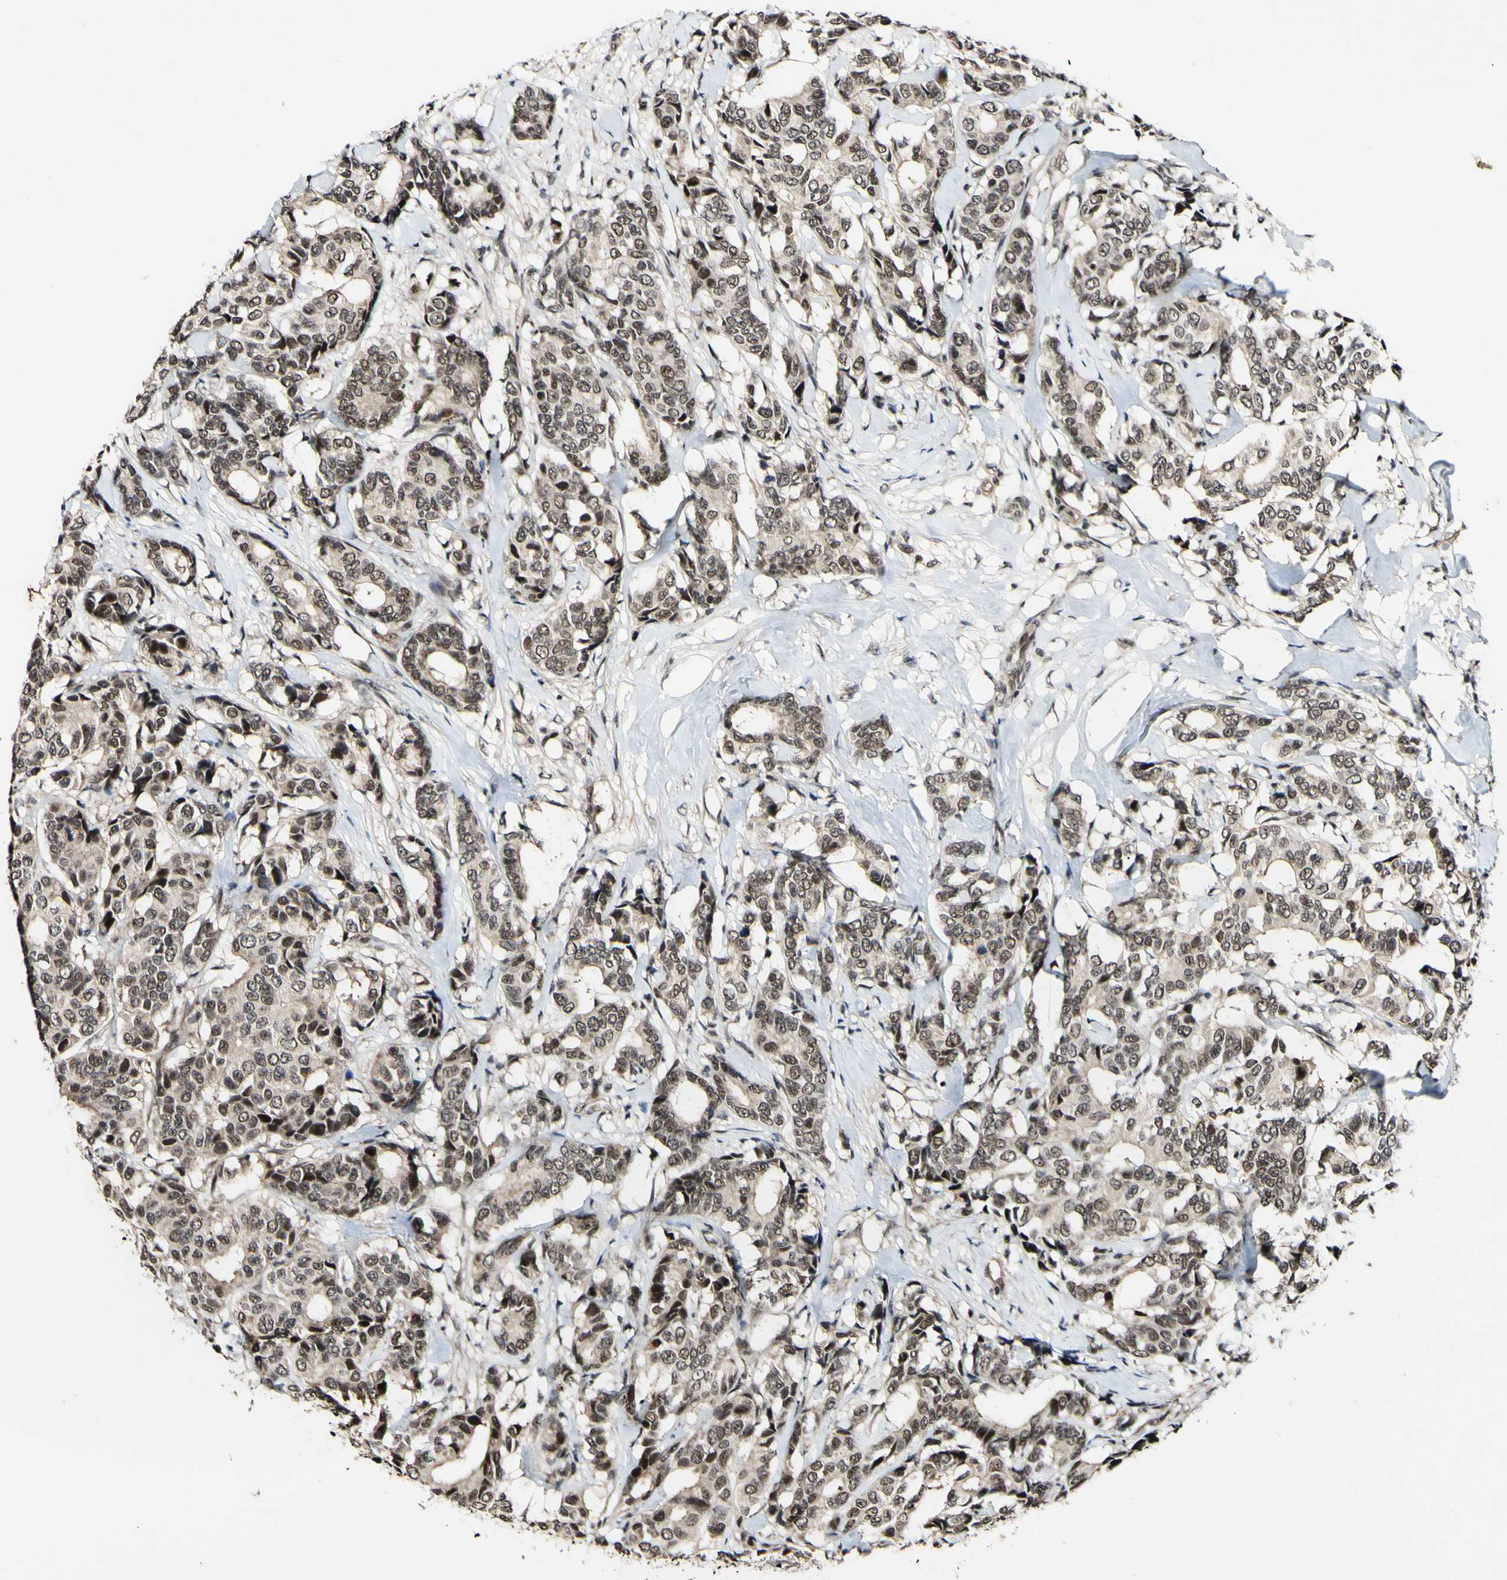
{"staining": {"intensity": "weak", "quantity": ">75%", "location": "cytoplasmic/membranous,nuclear"}, "tissue": "breast cancer", "cell_type": "Tumor cells", "image_type": "cancer", "snomed": [{"axis": "morphology", "description": "Duct carcinoma"}, {"axis": "topography", "description": "Breast"}], "caption": "A high-resolution photomicrograph shows immunohistochemistry staining of breast invasive ductal carcinoma, which demonstrates weak cytoplasmic/membranous and nuclear positivity in about >75% of tumor cells.", "gene": "POLR2F", "patient": {"sex": "female", "age": 87}}